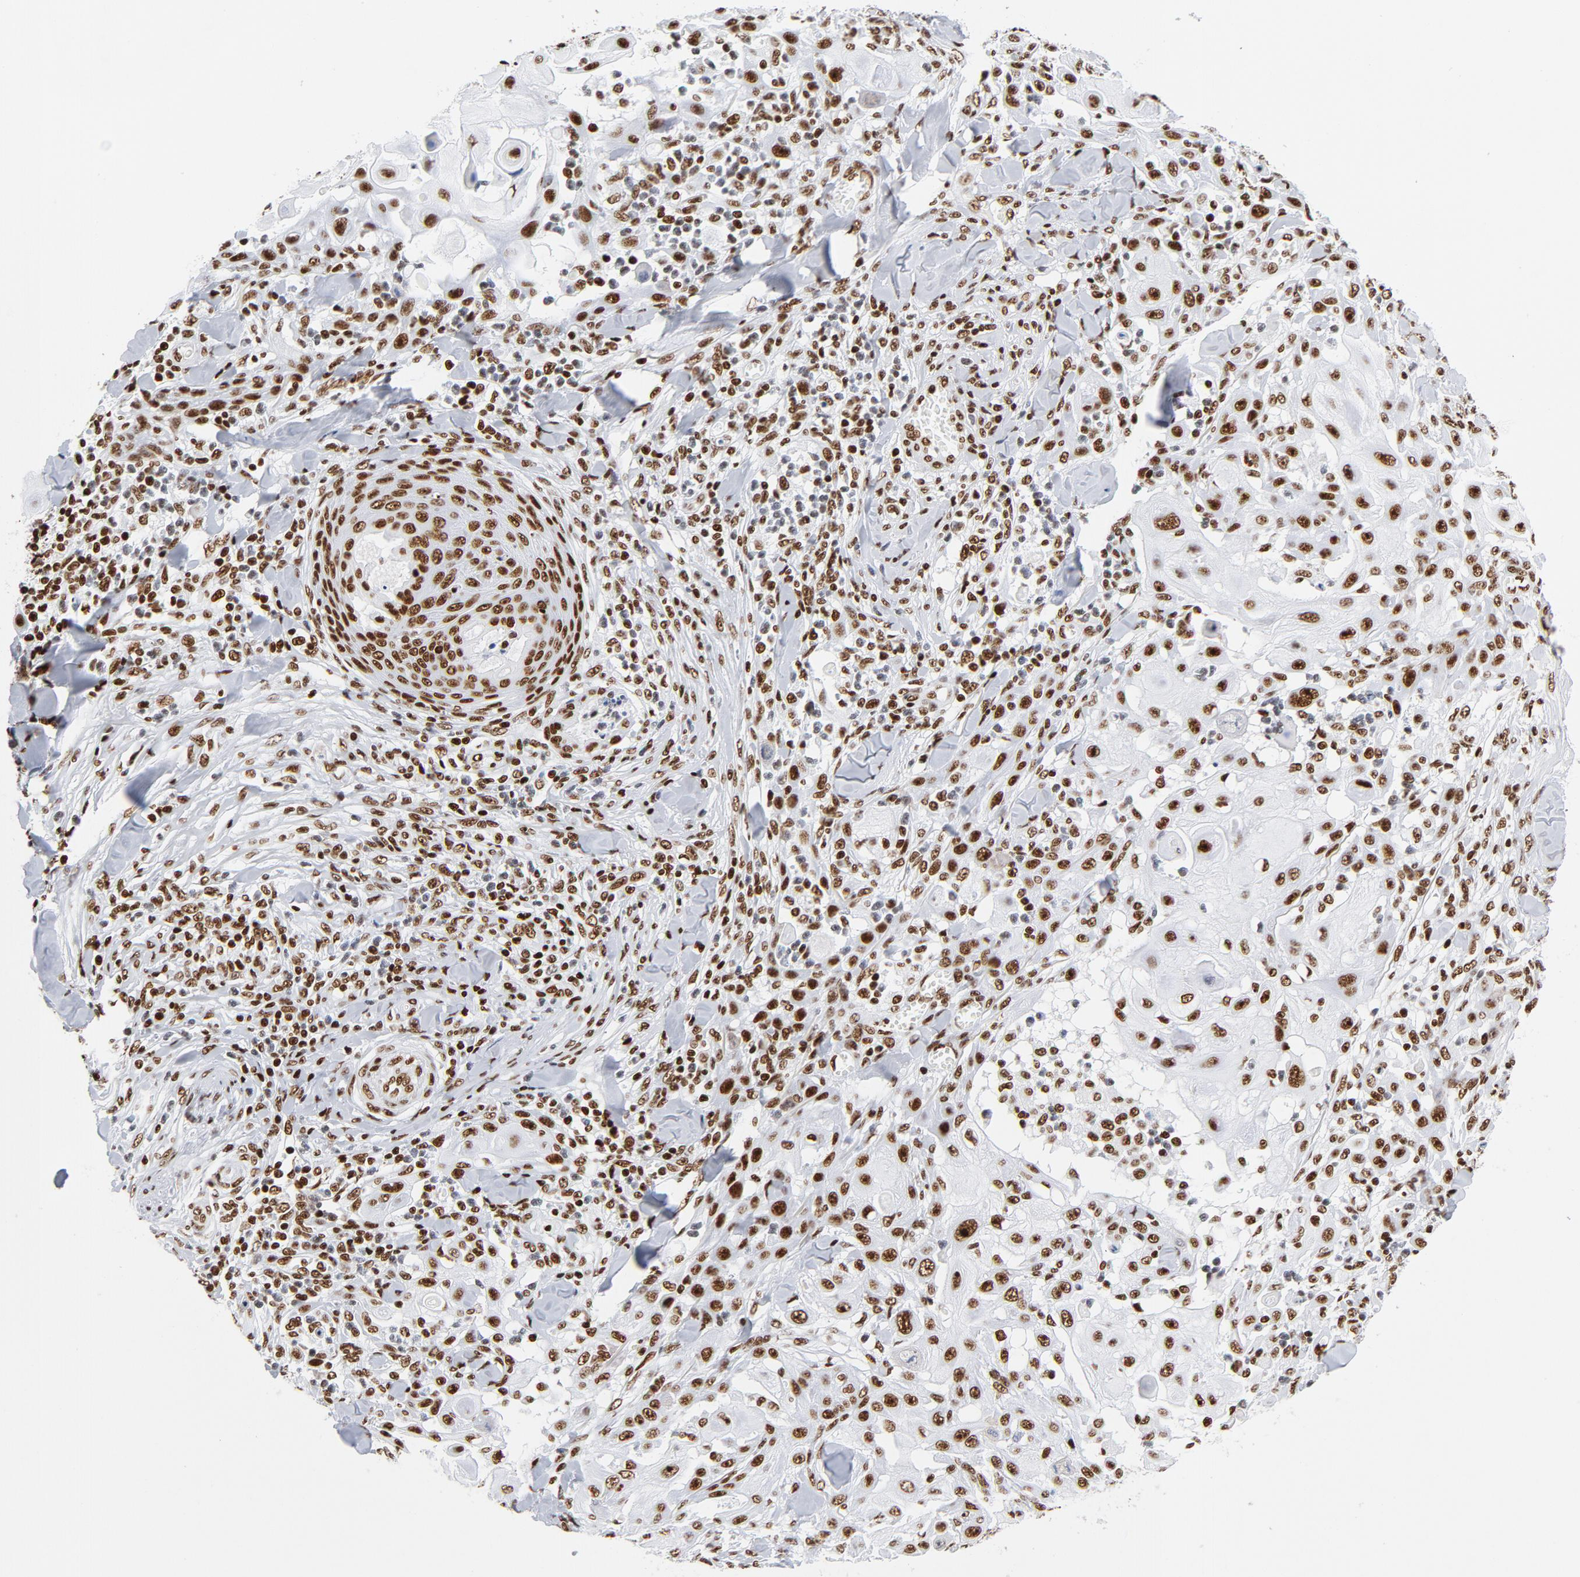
{"staining": {"intensity": "strong", "quantity": ">75%", "location": "nuclear"}, "tissue": "skin cancer", "cell_type": "Tumor cells", "image_type": "cancer", "snomed": [{"axis": "morphology", "description": "Squamous cell carcinoma, NOS"}, {"axis": "topography", "description": "Skin"}], "caption": "Tumor cells exhibit strong nuclear positivity in about >75% of cells in squamous cell carcinoma (skin).", "gene": "XRCC5", "patient": {"sex": "male", "age": 24}}